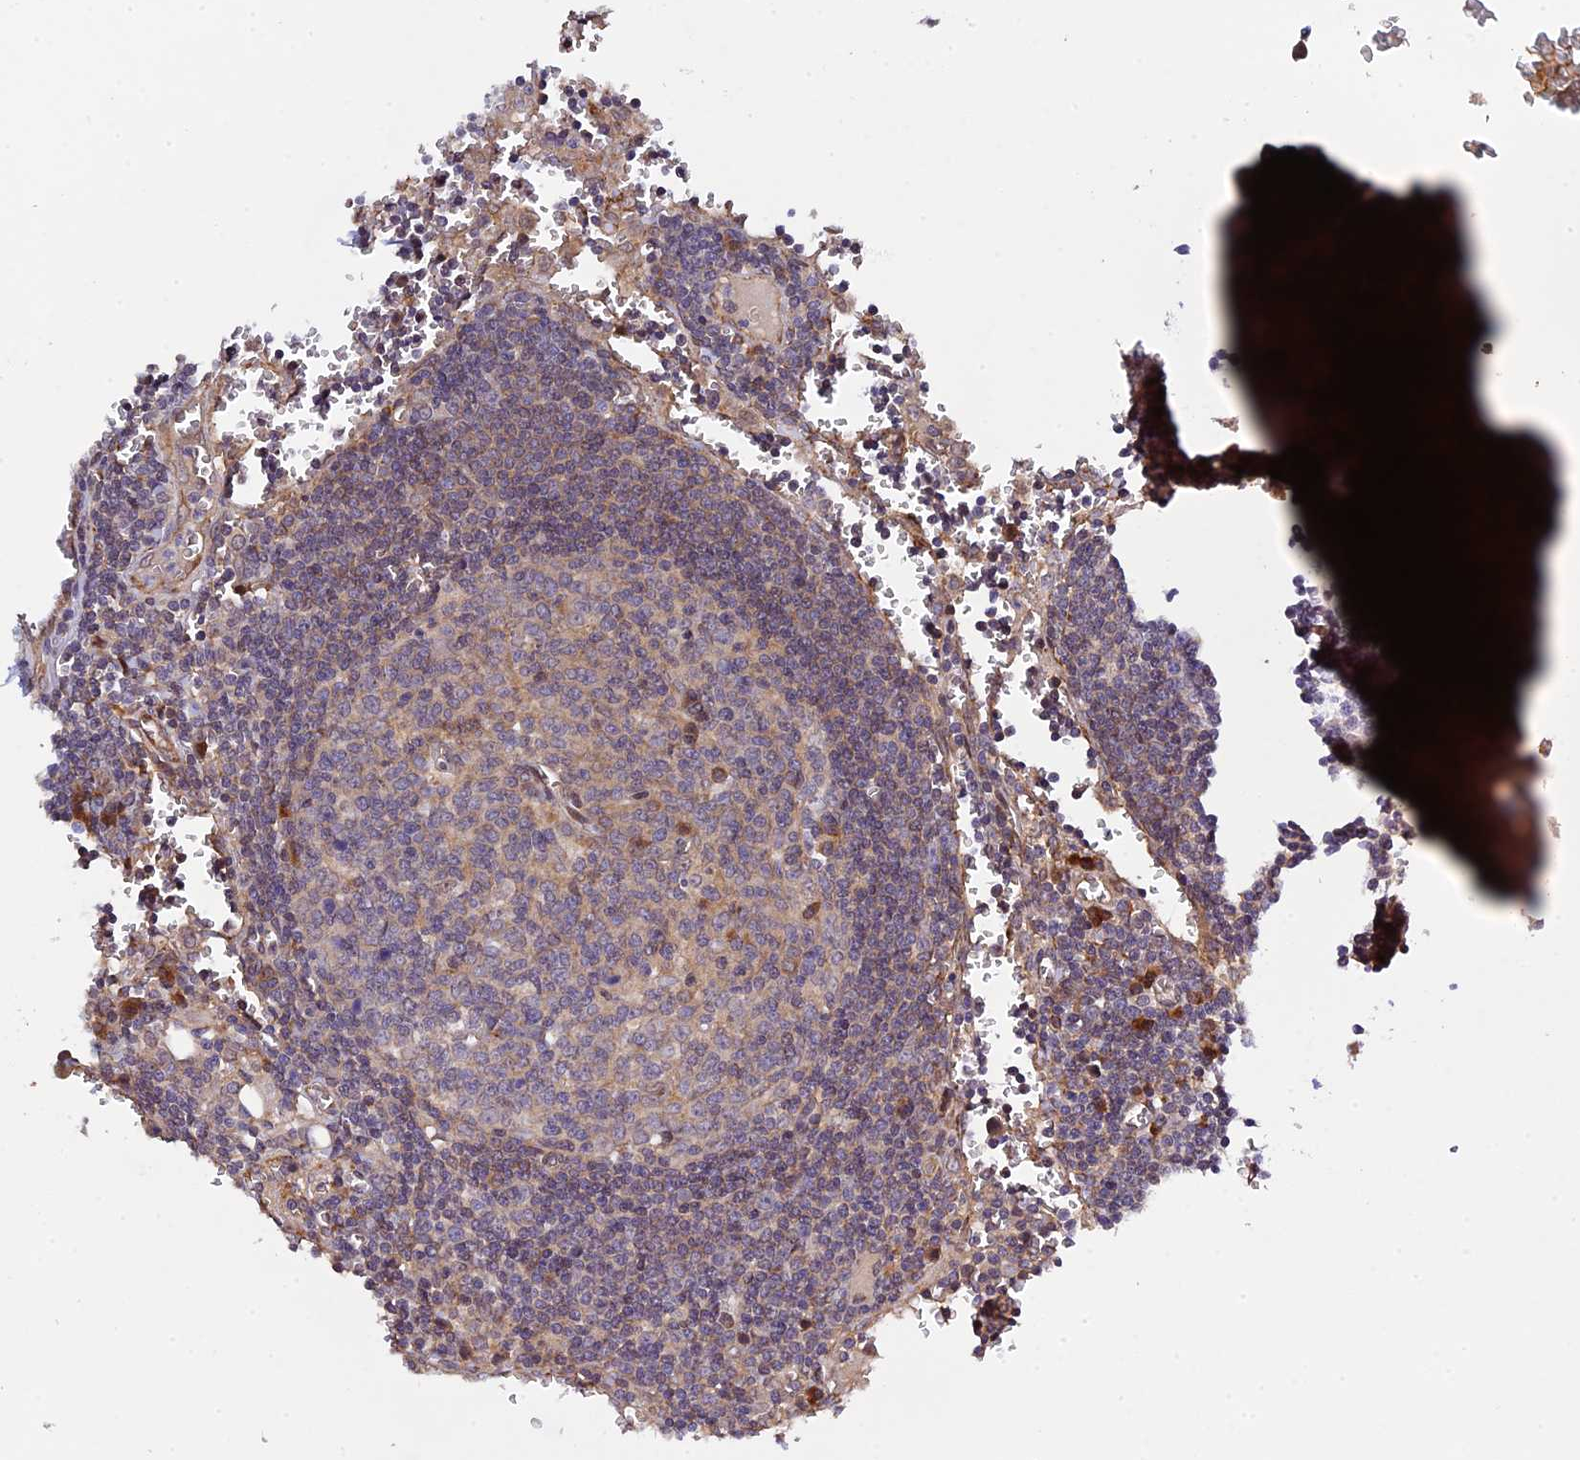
{"staining": {"intensity": "moderate", "quantity": "<25%", "location": "cytoplasmic/membranous"}, "tissue": "lymph node", "cell_type": "Germinal center cells", "image_type": "normal", "snomed": [{"axis": "morphology", "description": "Normal tissue, NOS"}, {"axis": "topography", "description": "Lymph node"}], "caption": "Human lymph node stained for a protein (brown) exhibits moderate cytoplasmic/membranous positive positivity in about <25% of germinal center cells.", "gene": "P3H3", "patient": {"sex": "female", "age": 73}}